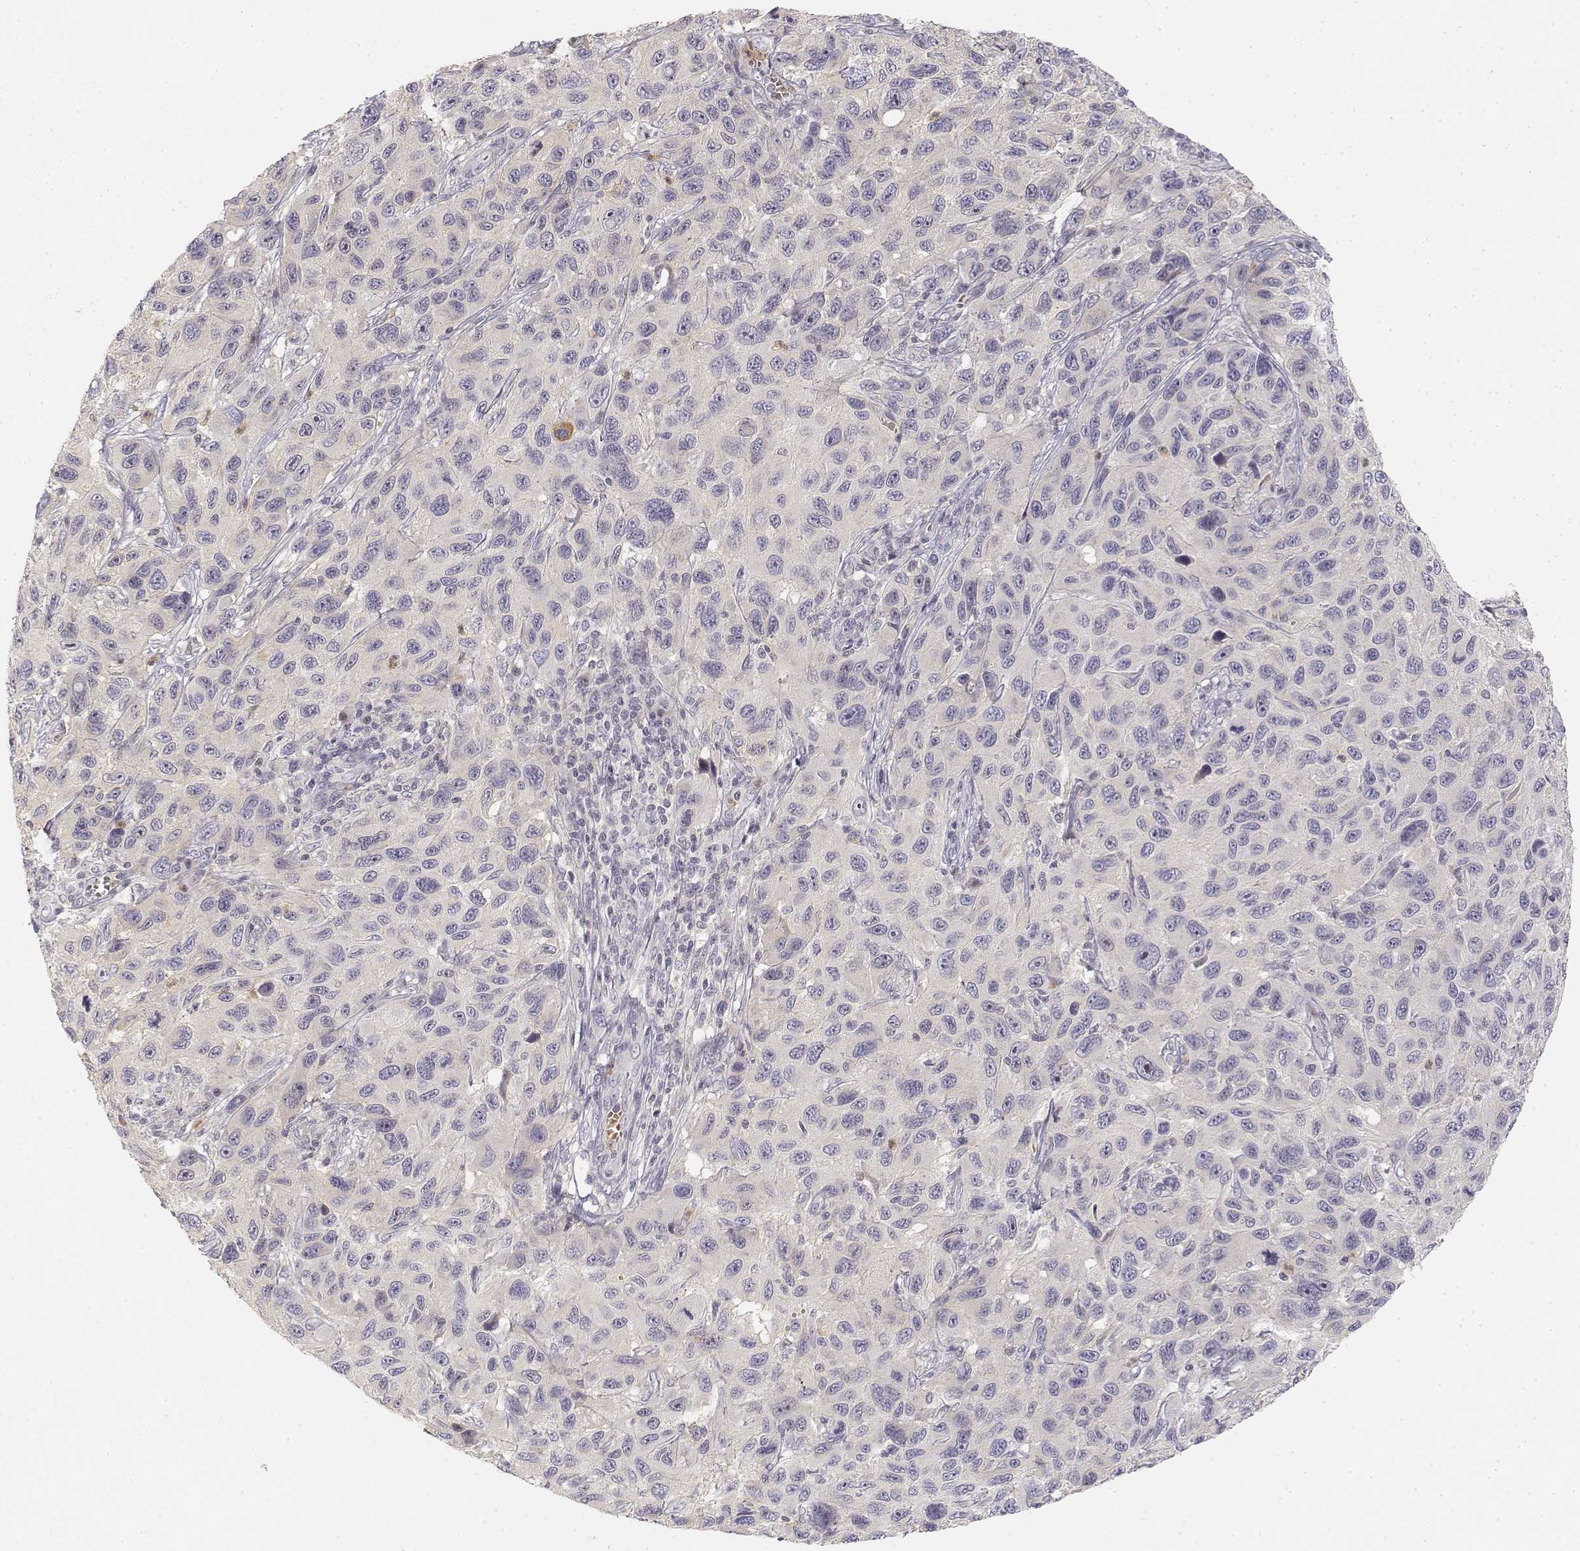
{"staining": {"intensity": "negative", "quantity": "none", "location": "none"}, "tissue": "melanoma", "cell_type": "Tumor cells", "image_type": "cancer", "snomed": [{"axis": "morphology", "description": "Malignant melanoma, NOS"}, {"axis": "topography", "description": "Skin"}], "caption": "DAB (3,3'-diaminobenzidine) immunohistochemical staining of melanoma shows no significant positivity in tumor cells. Brightfield microscopy of immunohistochemistry (IHC) stained with DAB (3,3'-diaminobenzidine) (brown) and hematoxylin (blue), captured at high magnification.", "gene": "GLIPR1L2", "patient": {"sex": "male", "age": 53}}